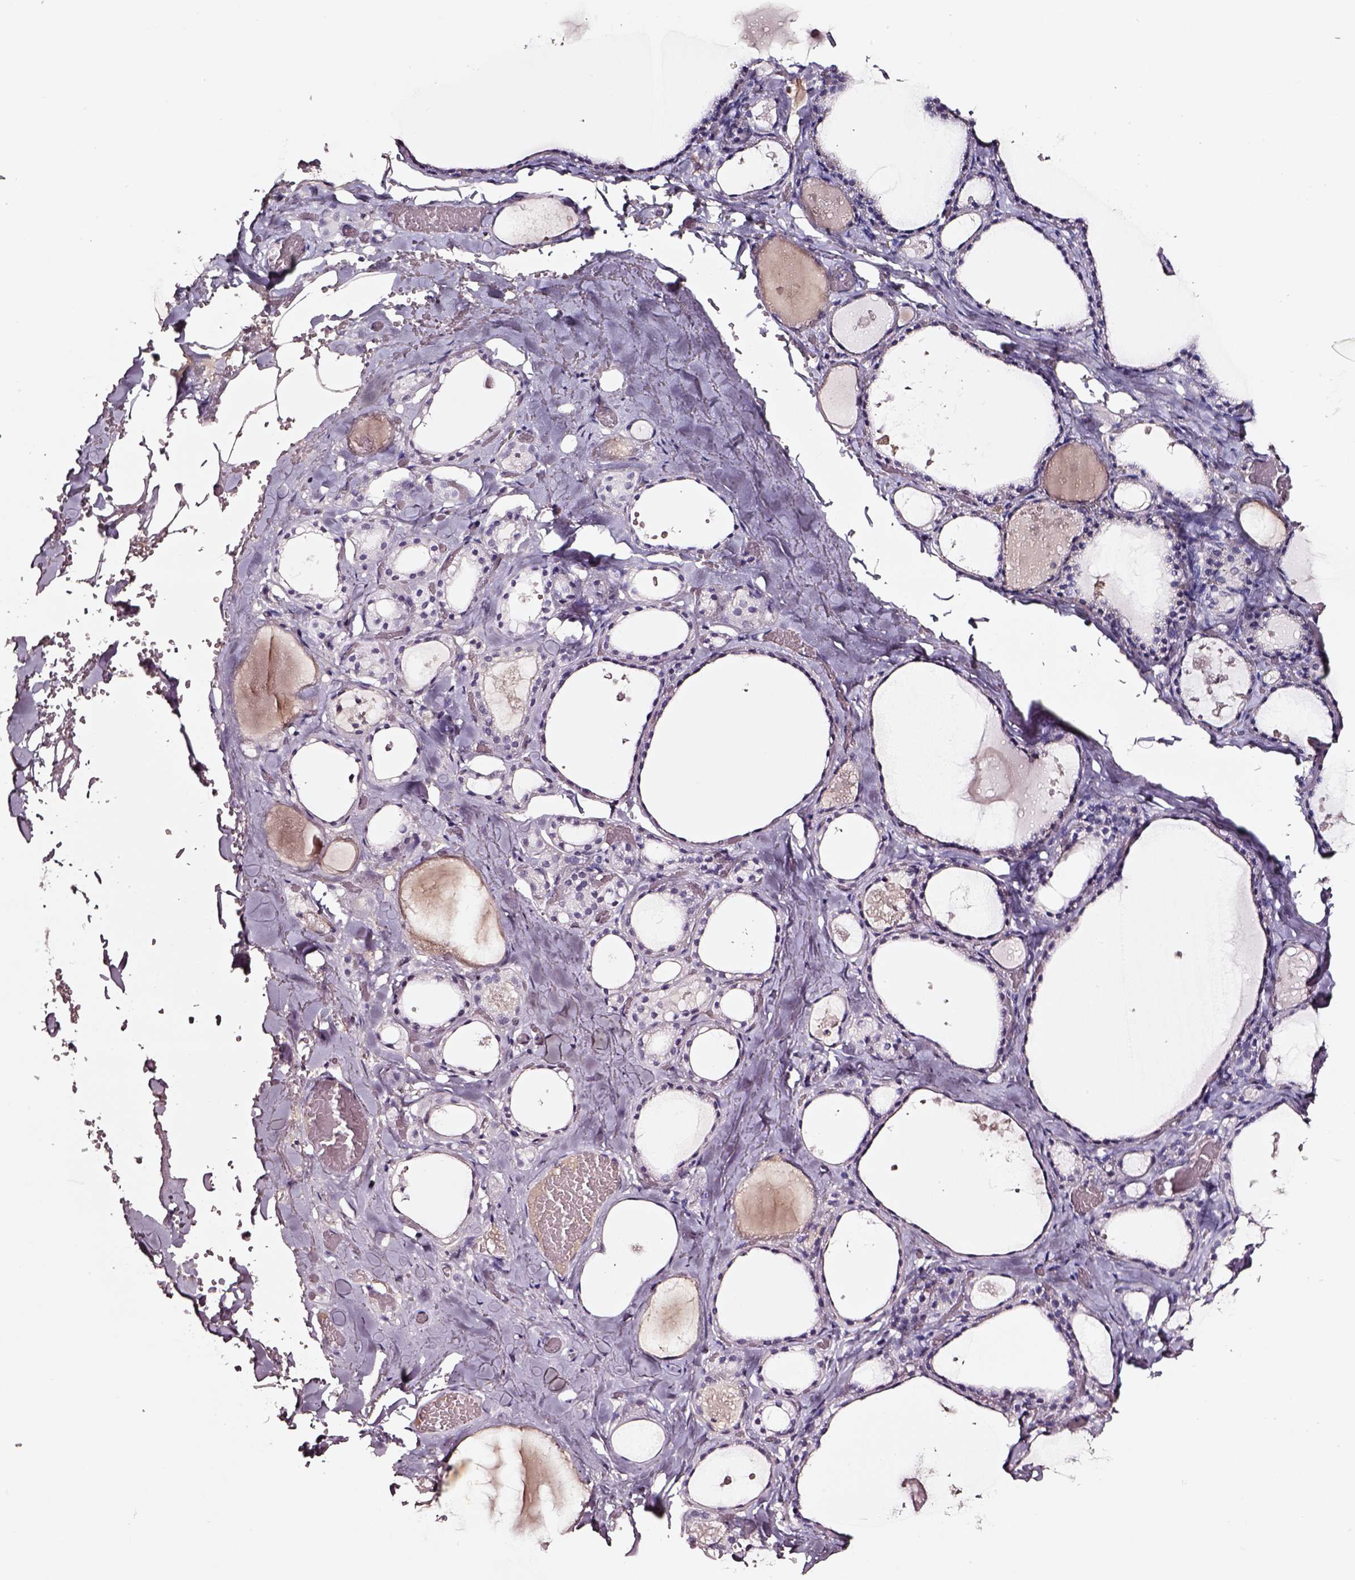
{"staining": {"intensity": "negative", "quantity": "none", "location": "none"}, "tissue": "thyroid gland", "cell_type": "Glandular cells", "image_type": "normal", "snomed": [{"axis": "morphology", "description": "Normal tissue, NOS"}, {"axis": "topography", "description": "Thyroid gland"}], "caption": "Glandular cells are negative for brown protein staining in benign thyroid gland. (DAB (3,3'-diaminobenzidine) immunohistochemistry visualized using brightfield microscopy, high magnification).", "gene": "SMIM17", "patient": {"sex": "male", "age": 56}}